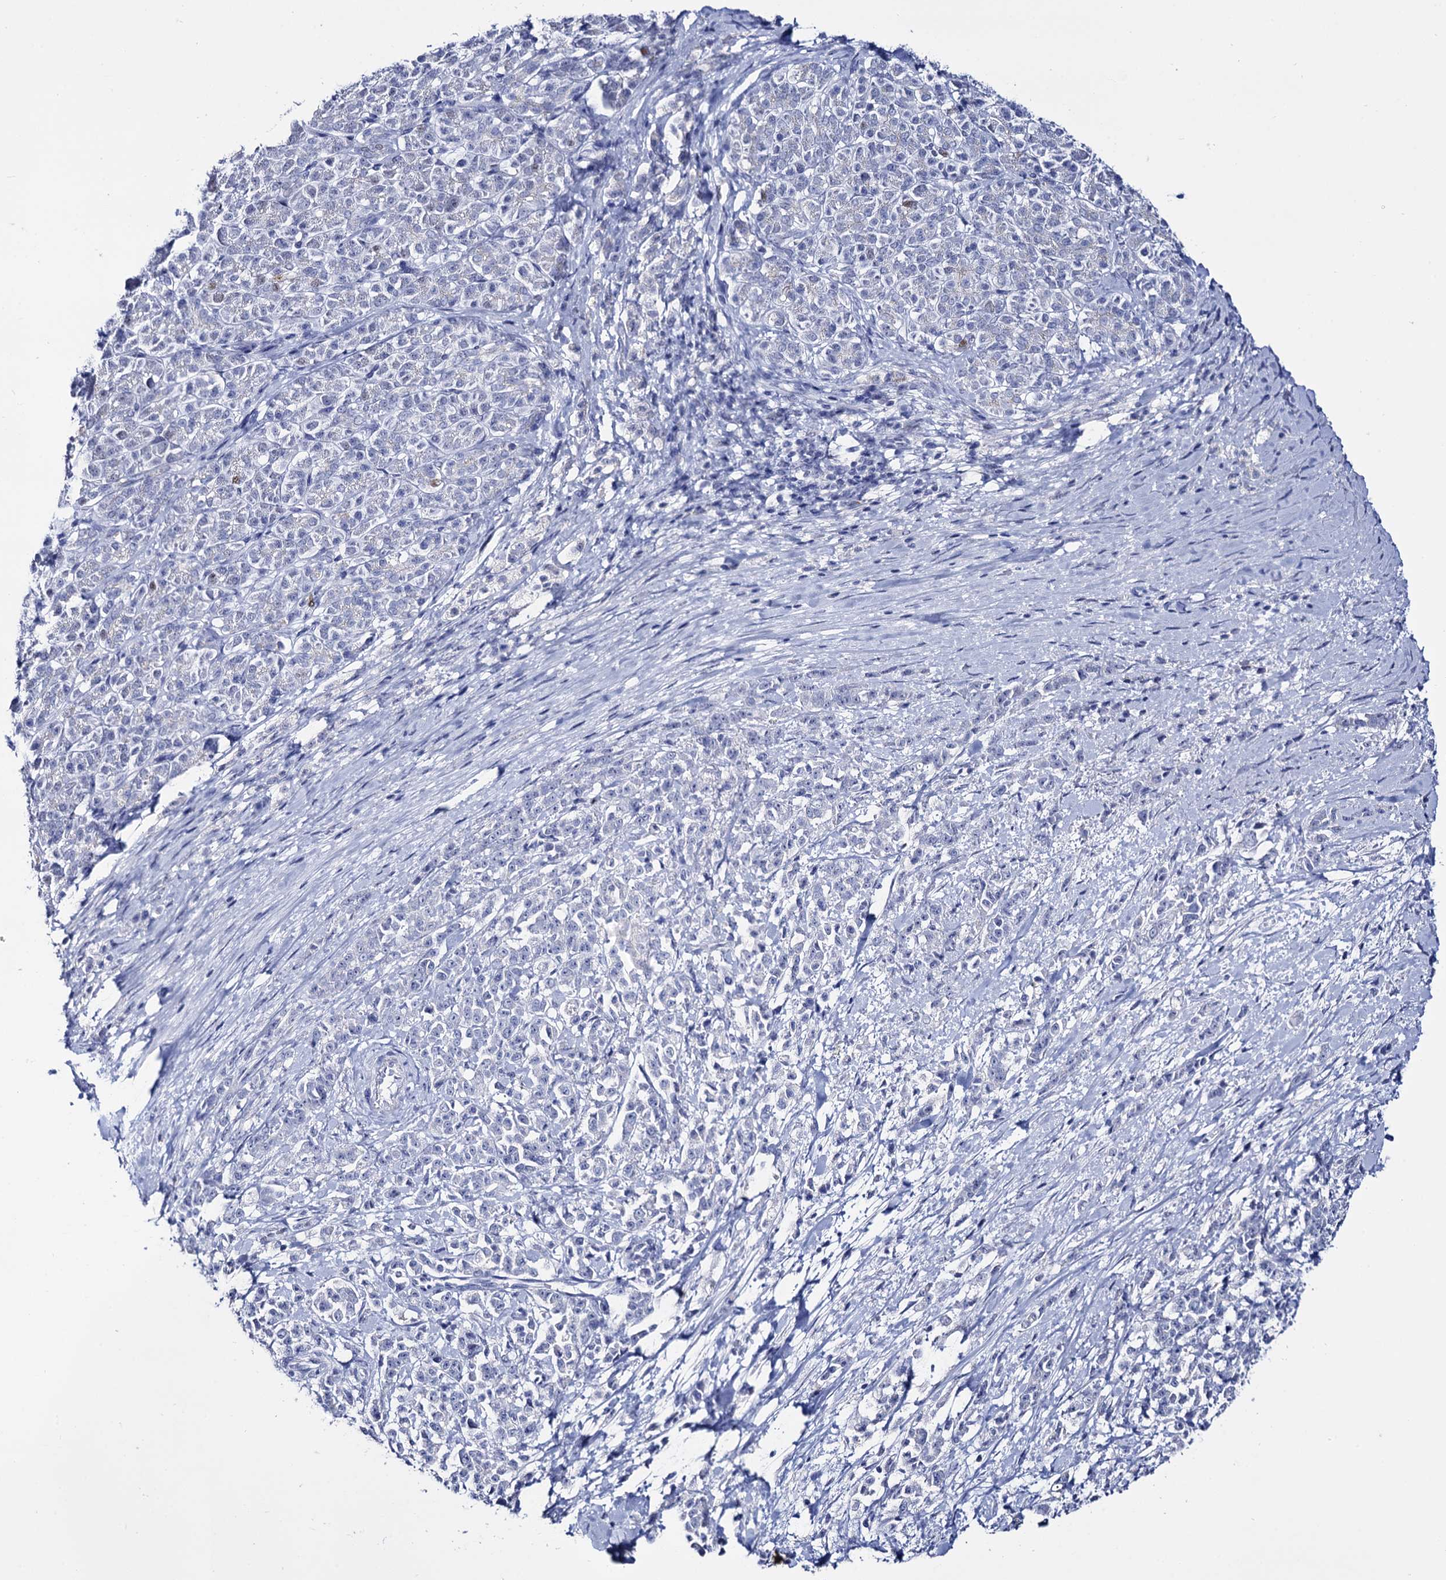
{"staining": {"intensity": "negative", "quantity": "none", "location": "none"}, "tissue": "pancreatic cancer", "cell_type": "Tumor cells", "image_type": "cancer", "snomed": [{"axis": "morphology", "description": "Normal tissue, NOS"}, {"axis": "morphology", "description": "Adenocarcinoma, NOS"}, {"axis": "topography", "description": "Pancreas"}], "caption": "Tumor cells show no significant protein positivity in pancreatic cancer (adenocarcinoma). Nuclei are stained in blue.", "gene": "MICAL2", "patient": {"sex": "female", "age": 64}}